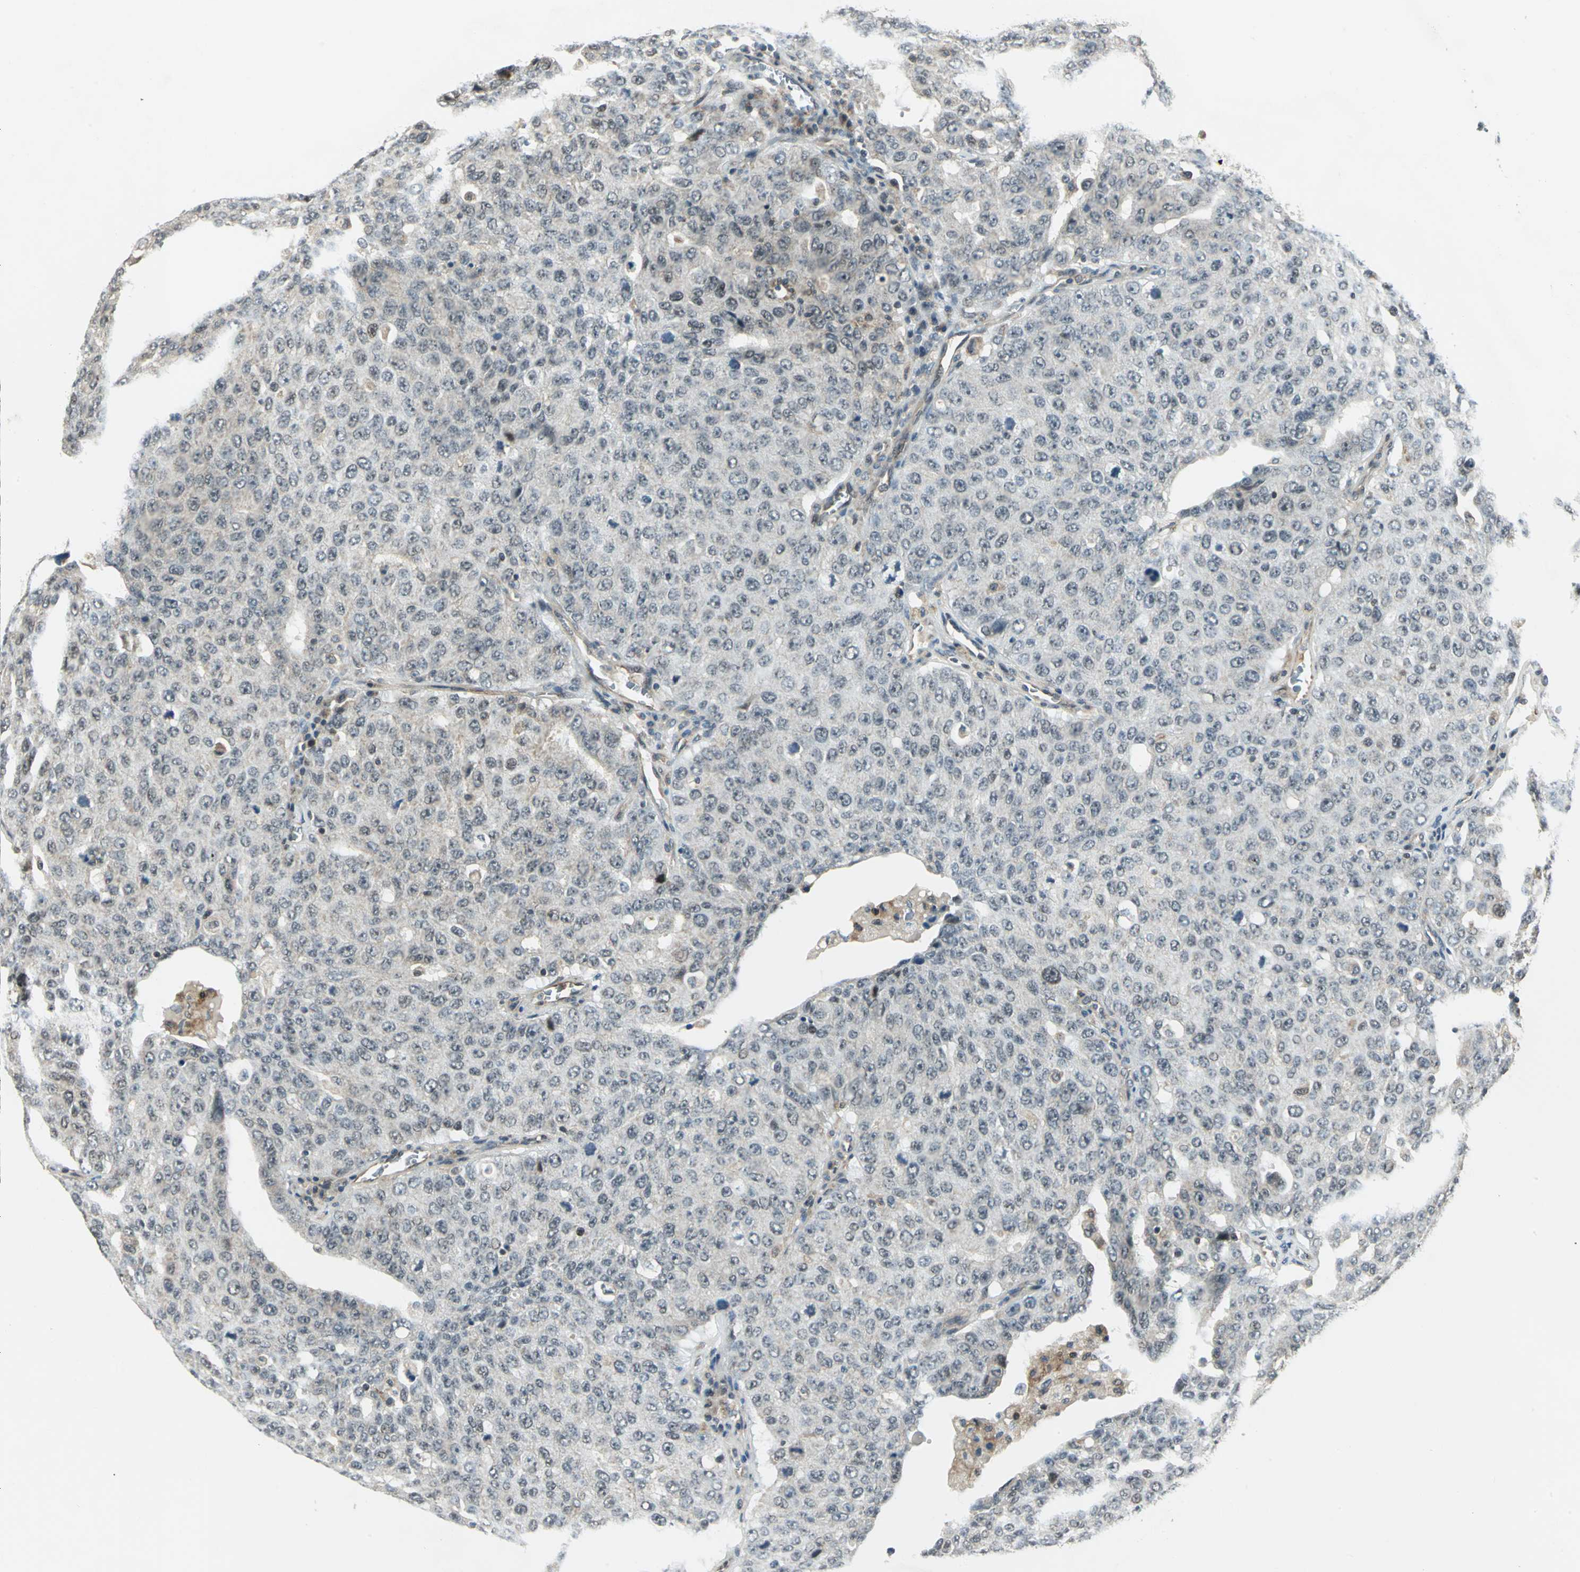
{"staining": {"intensity": "weak", "quantity": "<25%", "location": "cytoplasmic/membranous"}, "tissue": "ovarian cancer", "cell_type": "Tumor cells", "image_type": "cancer", "snomed": [{"axis": "morphology", "description": "Carcinoma, endometroid"}, {"axis": "topography", "description": "Ovary"}], "caption": "High power microscopy histopathology image of an immunohistochemistry (IHC) micrograph of ovarian endometroid carcinoma, revealing no significant expression in tumor cells.", "gene": "PLAGL2", "patient": {"sex": "female", "age": 62}}